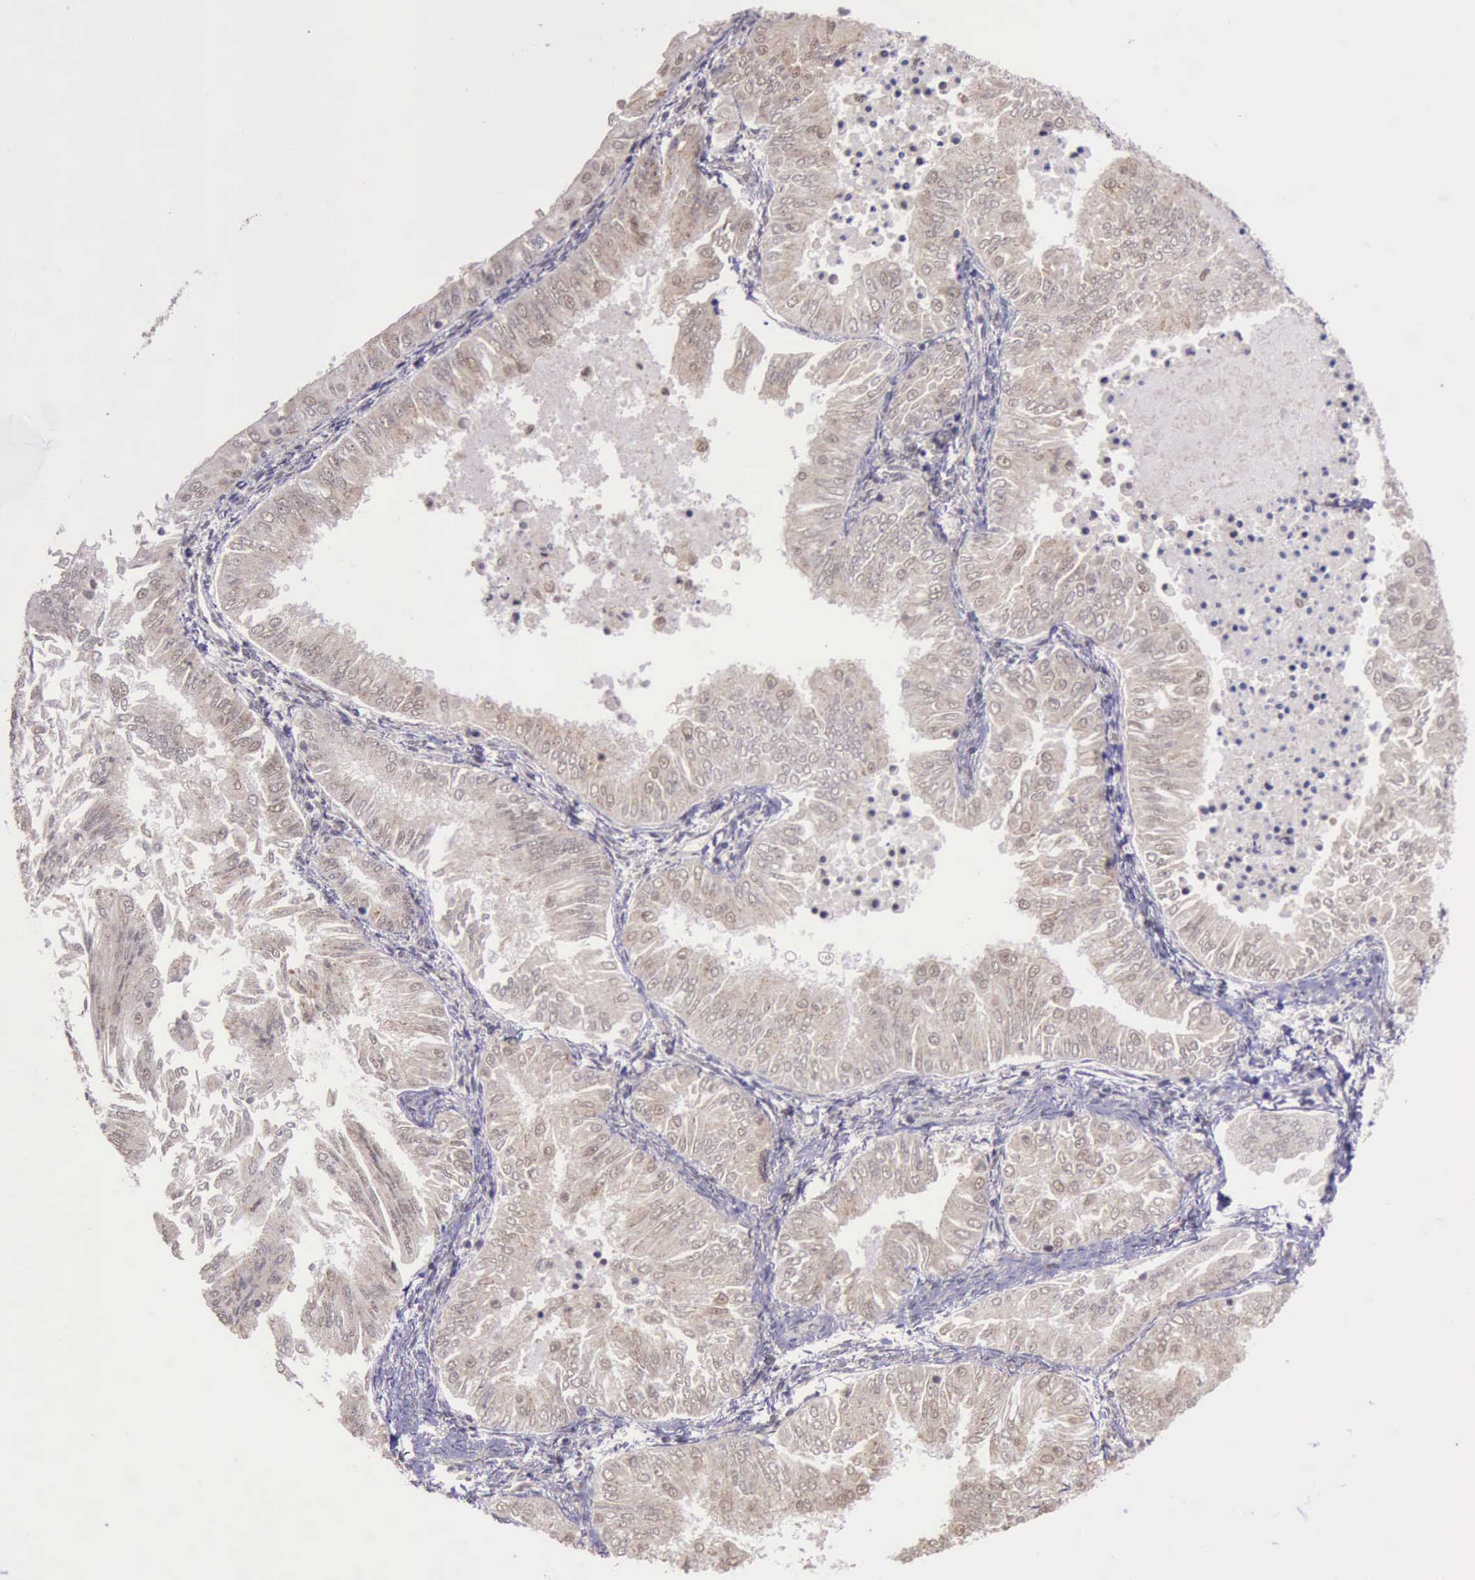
{"staining": {"intensity": "weak", "quantity": "25%-75%", "location": "nuclear"}, "tissue": "endometrial cancer", "cell_type": "Tumor cells", "image_type": "cancer", "snomed": [{"axis": "morphology", "description": "Adenocarcinoma, NOS"}, {"axis": "topography", "description": "Endometrium"}], "caption": "Tumor cells demonstrate low levels of weak nuclear staining in about 25%-75% of cells in human endometrial cancer.", "gene": "PRPF39", "patient": {"sex": "female", "age": 53}}